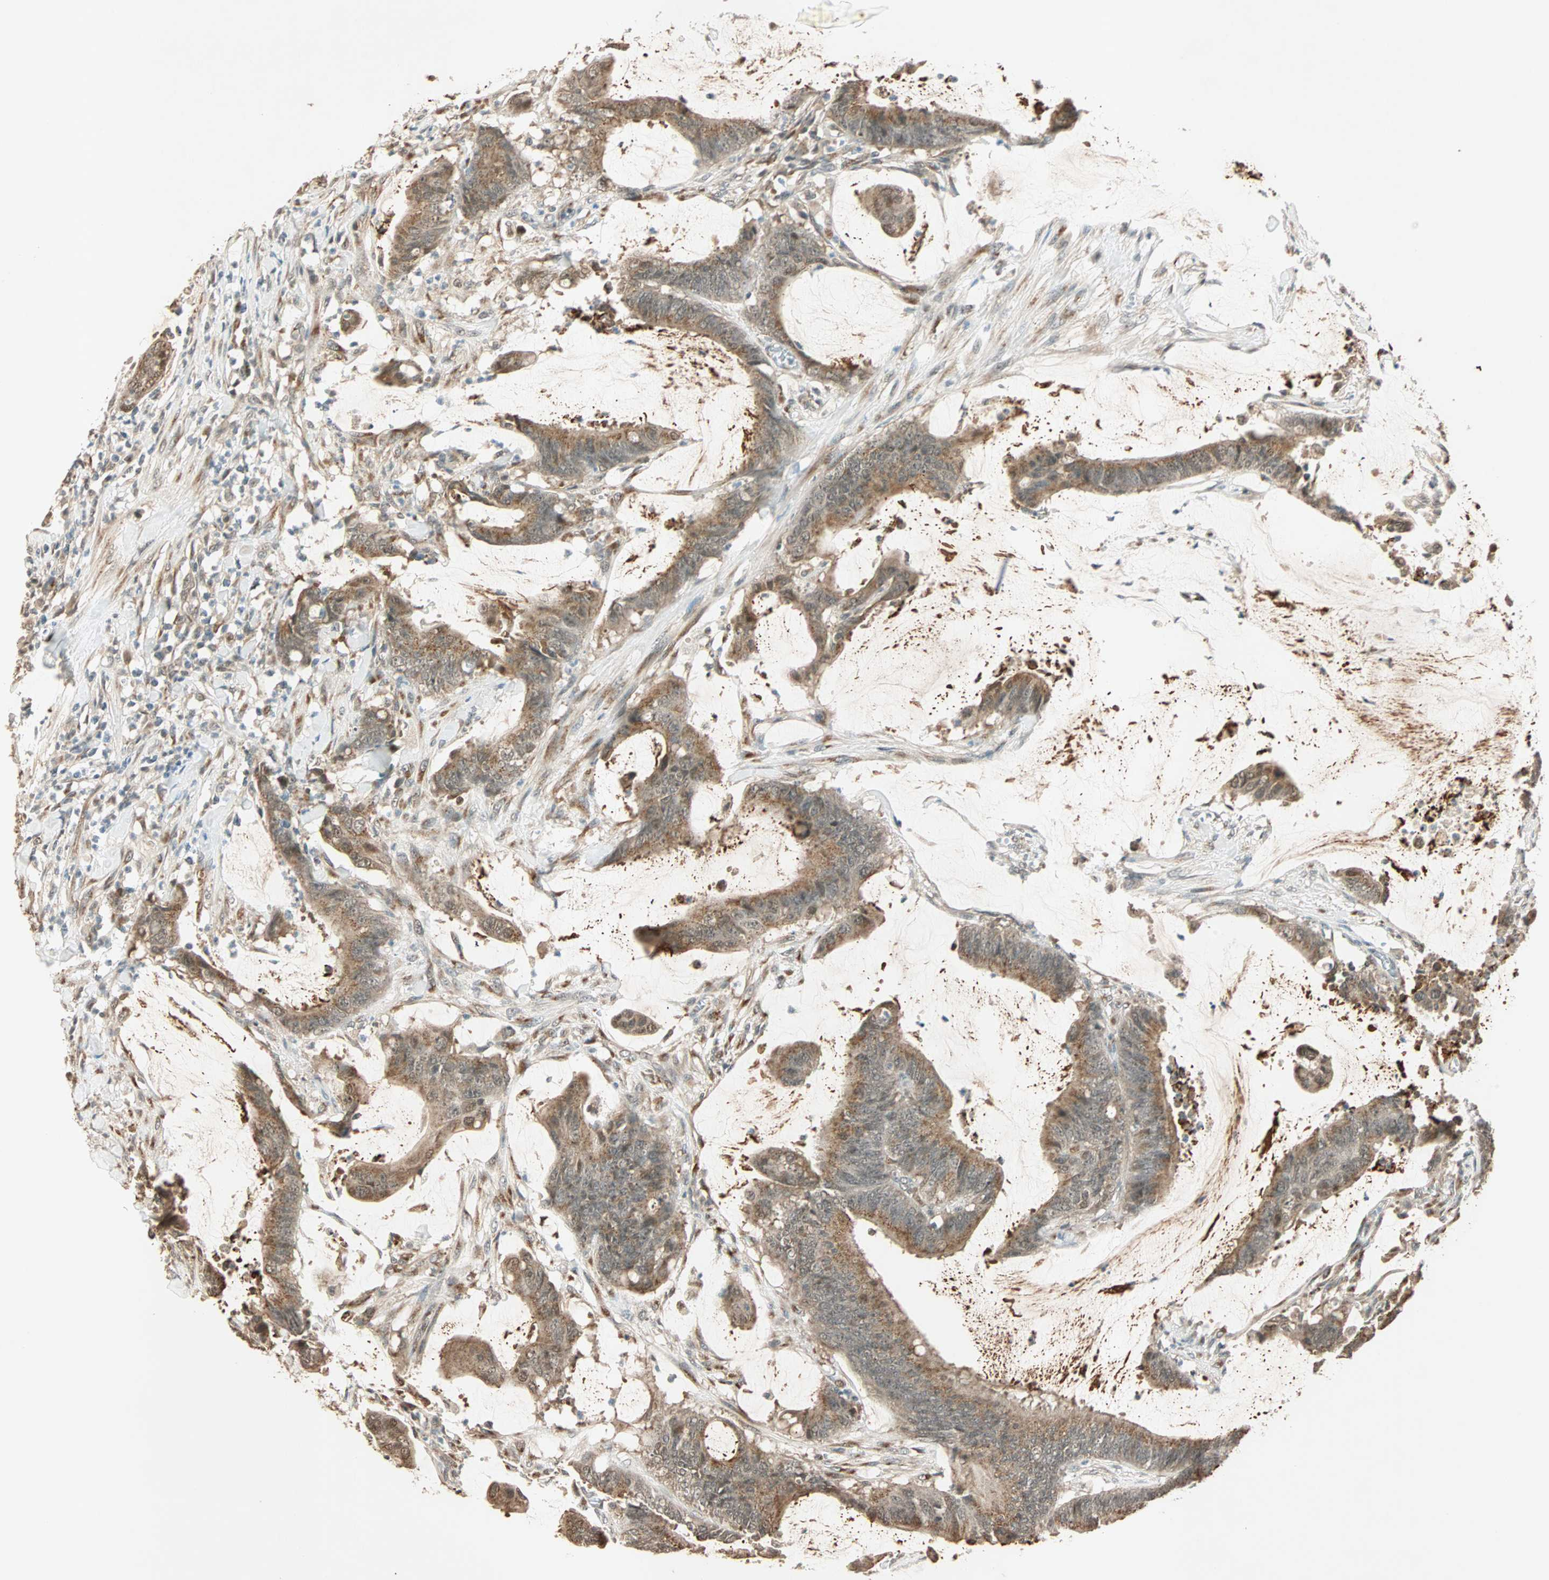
{"staining": {"intensity": "weak", "quantity": ">75%", "location": "cytoplasmic/membranous"}, "tissue": "colorectal cancer", "cell_type": "Tumor cells", "image_type": "cancer", "snomed": [{"axis": "morphology", "description": "Adenocarcinoma, NOS"}, {"axis": "topography", "description": "Rectum"}], "caption": "This micrograph displays immunohistochemistry staining of human colorectal cancer, with low weak cytoplasmic/membranous positivity in approximately >75% of tumor cells.", "gene": "PRDM2", "patient": {"sex": "female", "age": 66}}